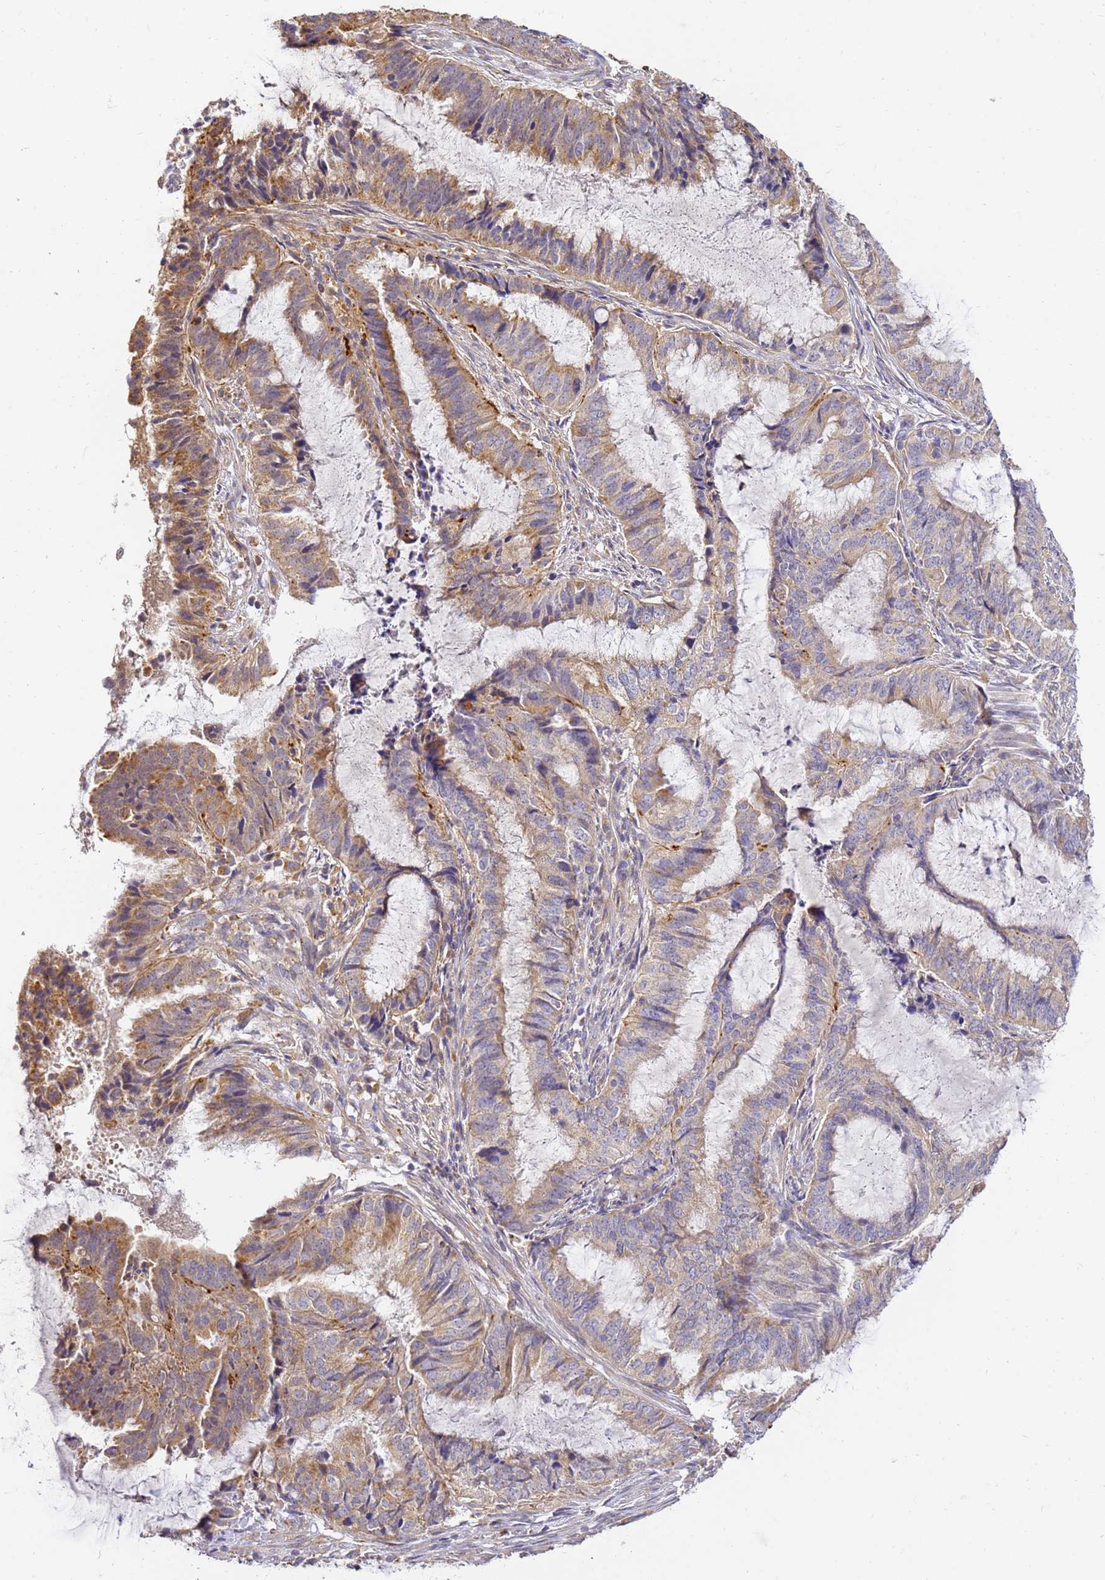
{"staining": {"intensity": "moderate", "quantity": "<25%", "location": "cytoplasmic/membranous"}, "tissue": "endometrial cancer", "cell_type": "Tumor cells", "image_type": "cancer", "snomed": [{"axis": "morphology", "description": "Adenocarcinoma, NOS"}, {"axis": "topography", "description": "Endometrium"}], "caption": "Adenocarcinoma (endometrial) stained with a protein marker reveals moderate staining in tumor cells.", "gene": "ARL8B", "patient": {"sex": "female", "age": 51}}